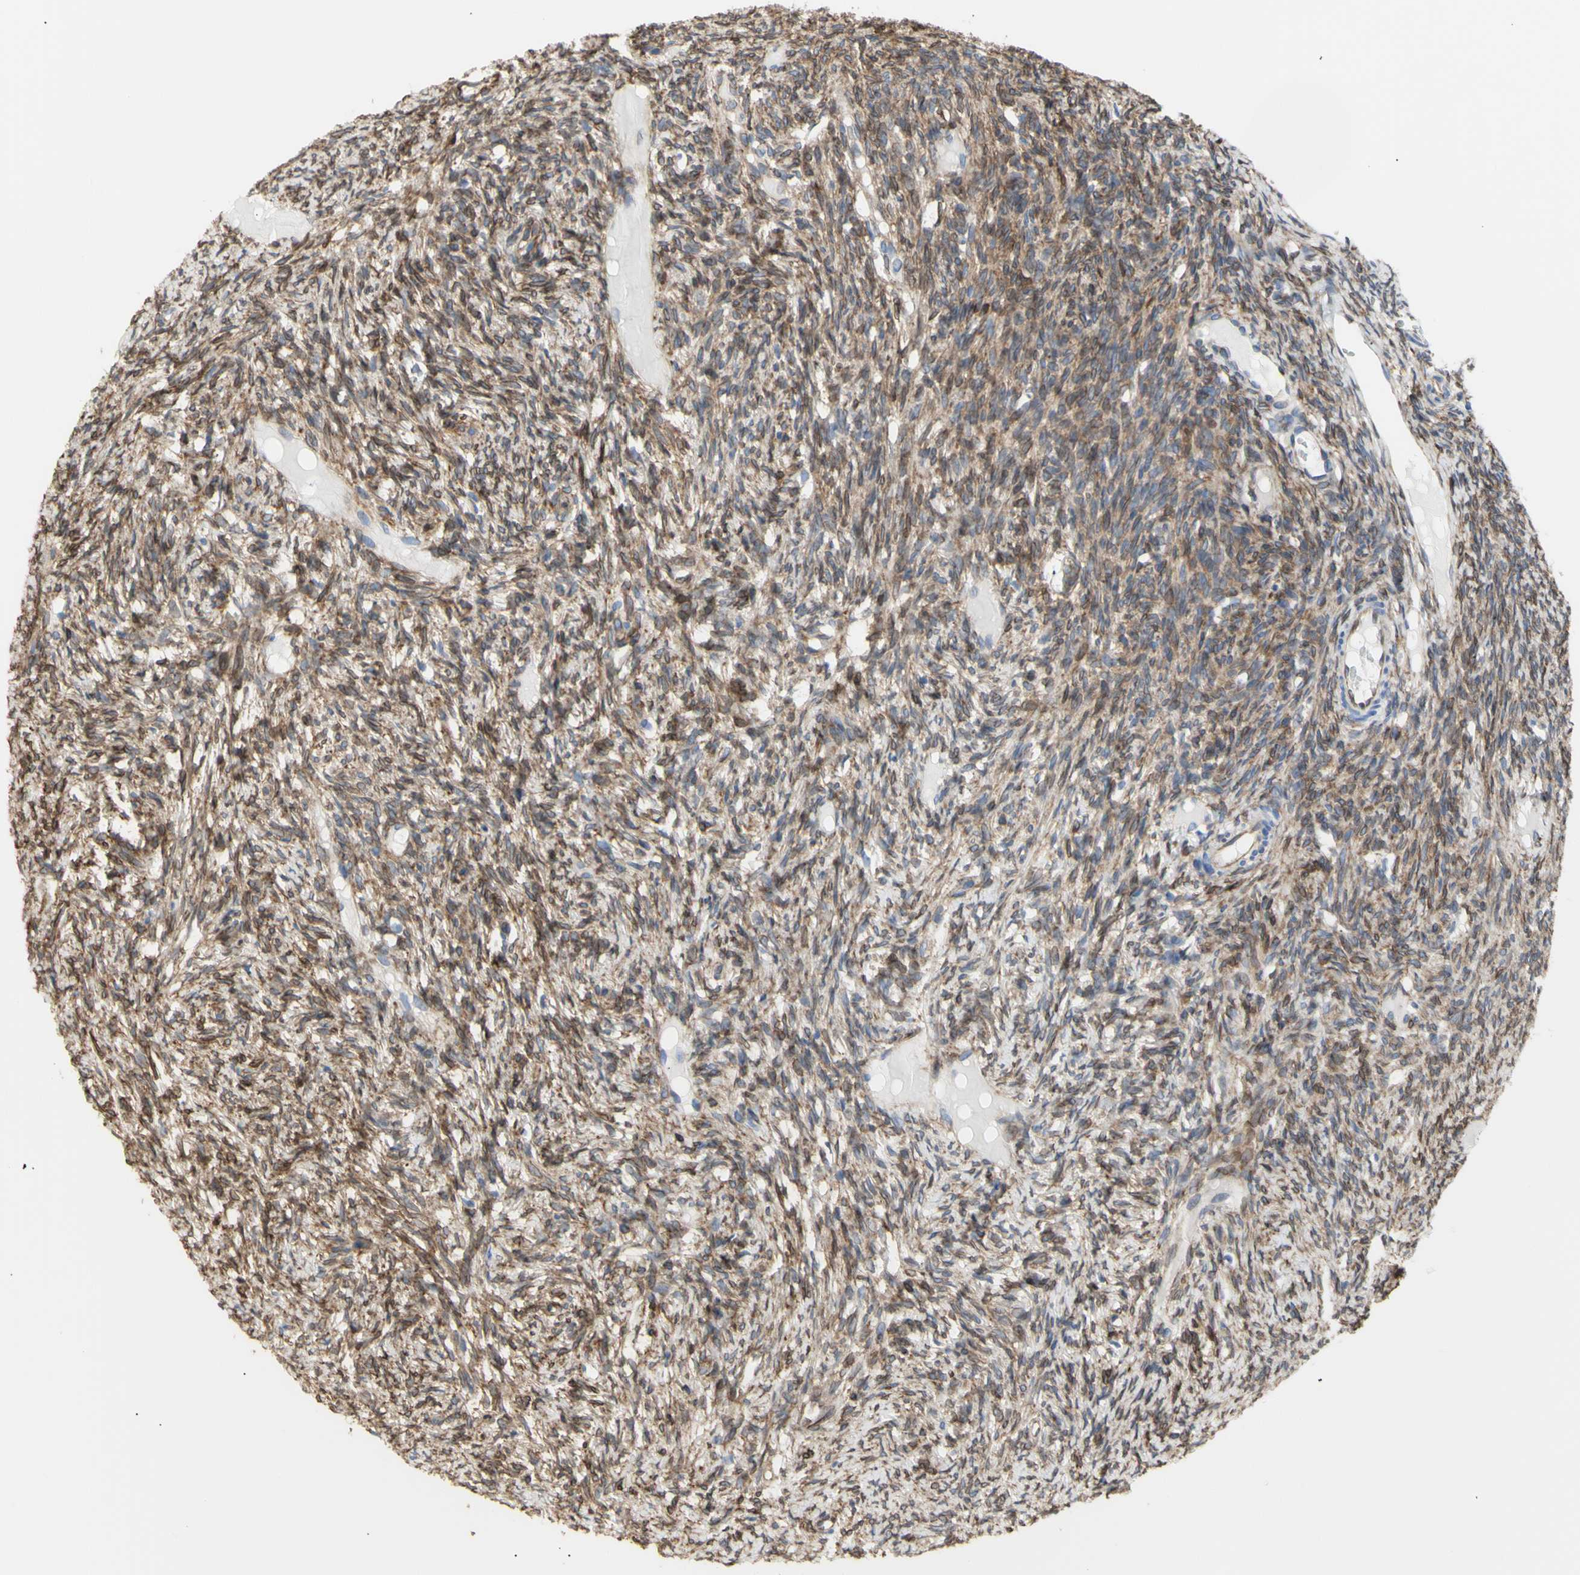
{"staining": {"intensity": "moderate", "quantity": ">75%", "location": "cytoplasmic/membranous,nuclear"}, "tissue": "ovary", "cell_type": "Ovarian stroma cells", "image_type": "normal", "snomed": [{"axis": "morphology", "description": "Normal tissue, NOS"}, {"axis": "topography", "description": "Ovary"}], "caption": "IHC (DAB (3,3'-diaminobenzidine)) staining of benign ovary shows moderate cytoplasmic/membranous,nuclear protein staining in approximately >75% of ovarian stroma cells.", "gene": "ERLIN1", "patient": {"sex": "female", "age": 33}}